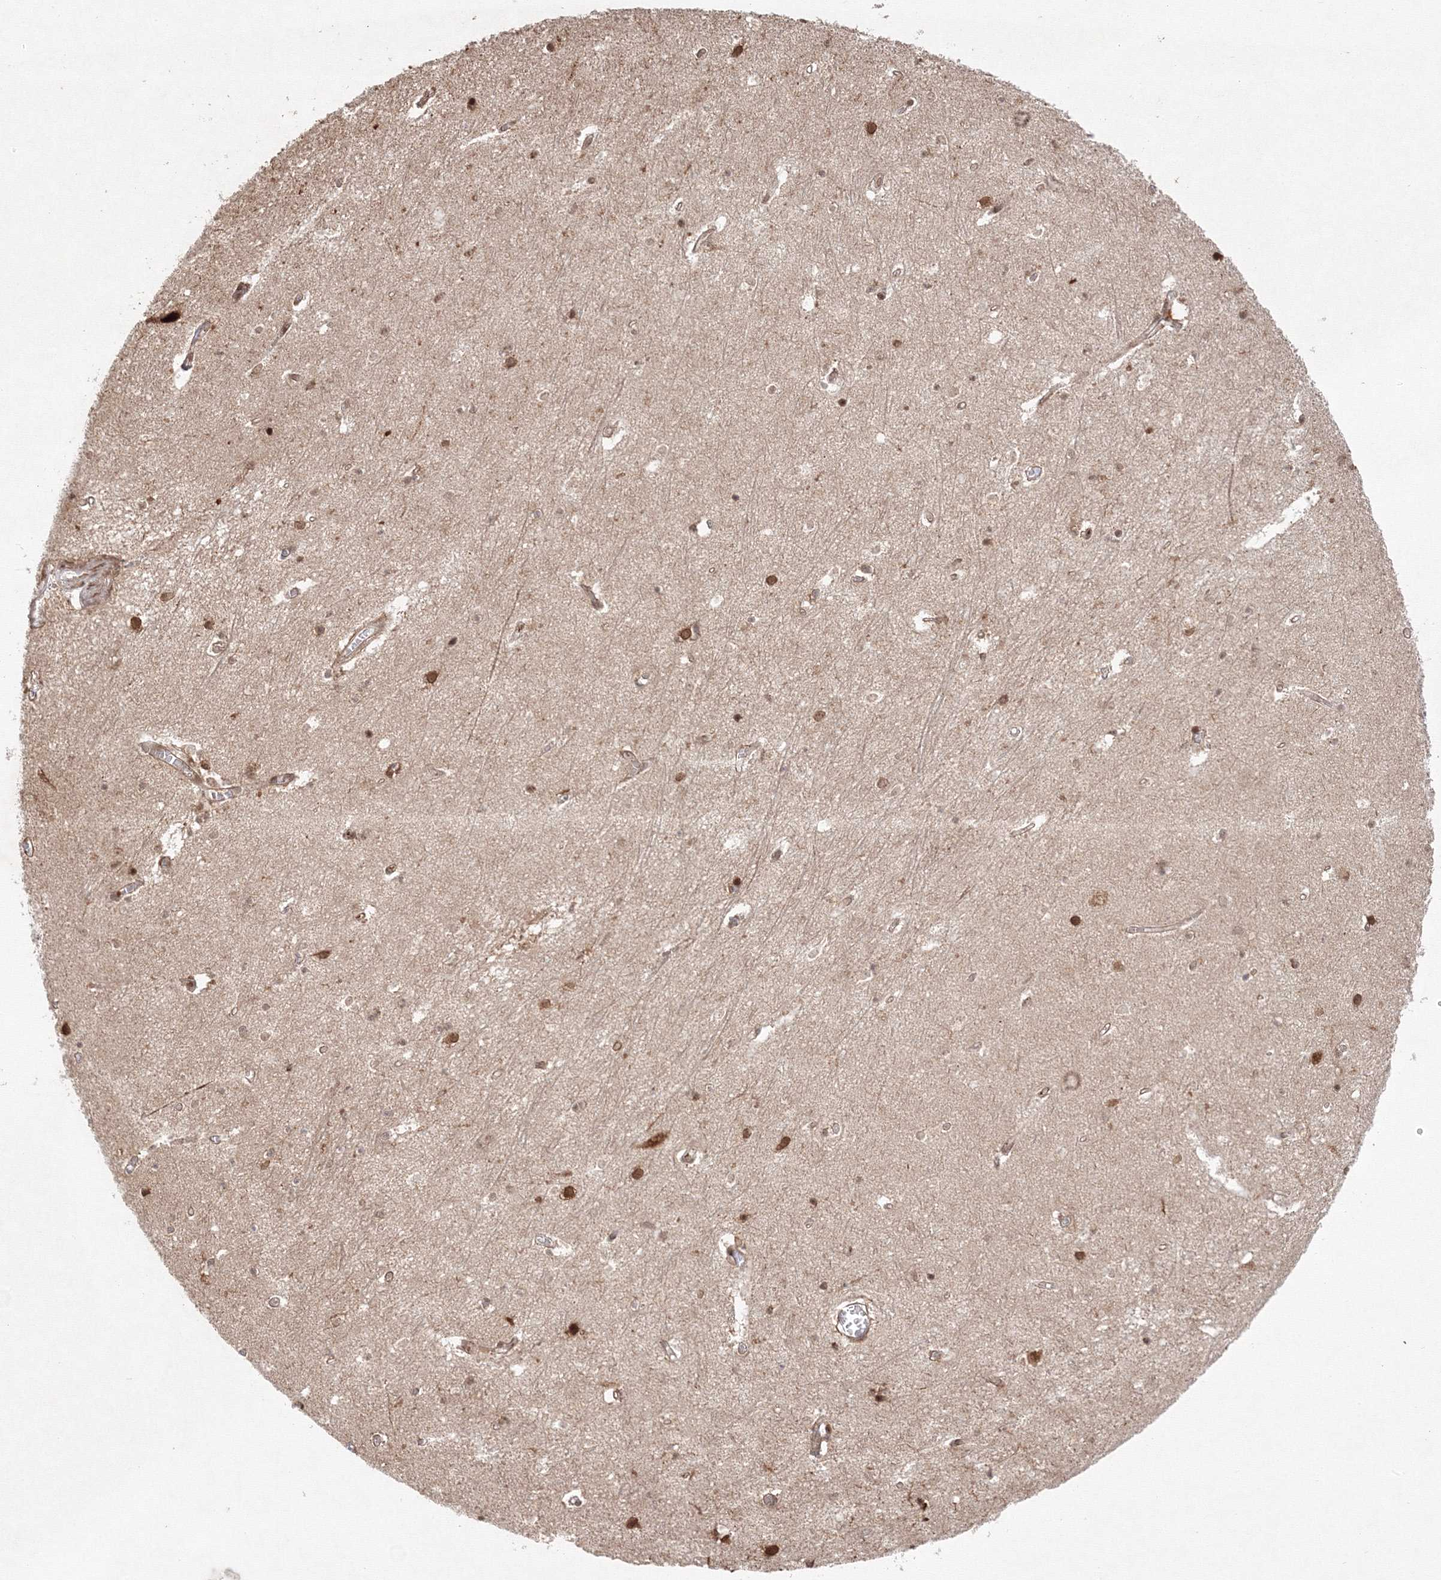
{"staining": {"intensity": "moderate", "quantity": "<25%", "location": "nuclear"}, "tissue": "hippocampus", "cell_type": "Glial cells", "image_type": "normal", "snomed": [{"axis": "morphology", "description": "Normal tissue, NOS"}, {"axis": "topography", "description": "Hippocampus"}], "caption": "The photomicrograph exhibits staining of benign hippocampus, revealing moderate nuclear protein positivity (brown color) within glial cells. Using DAB (3,3'-diaminobenzidine) (brown) and hematoxylin (blue) stains, captured at high magnification using brightfield microscopy.", "gene": "KIF4A", "patient": {"sex": "female", "age": 64}}